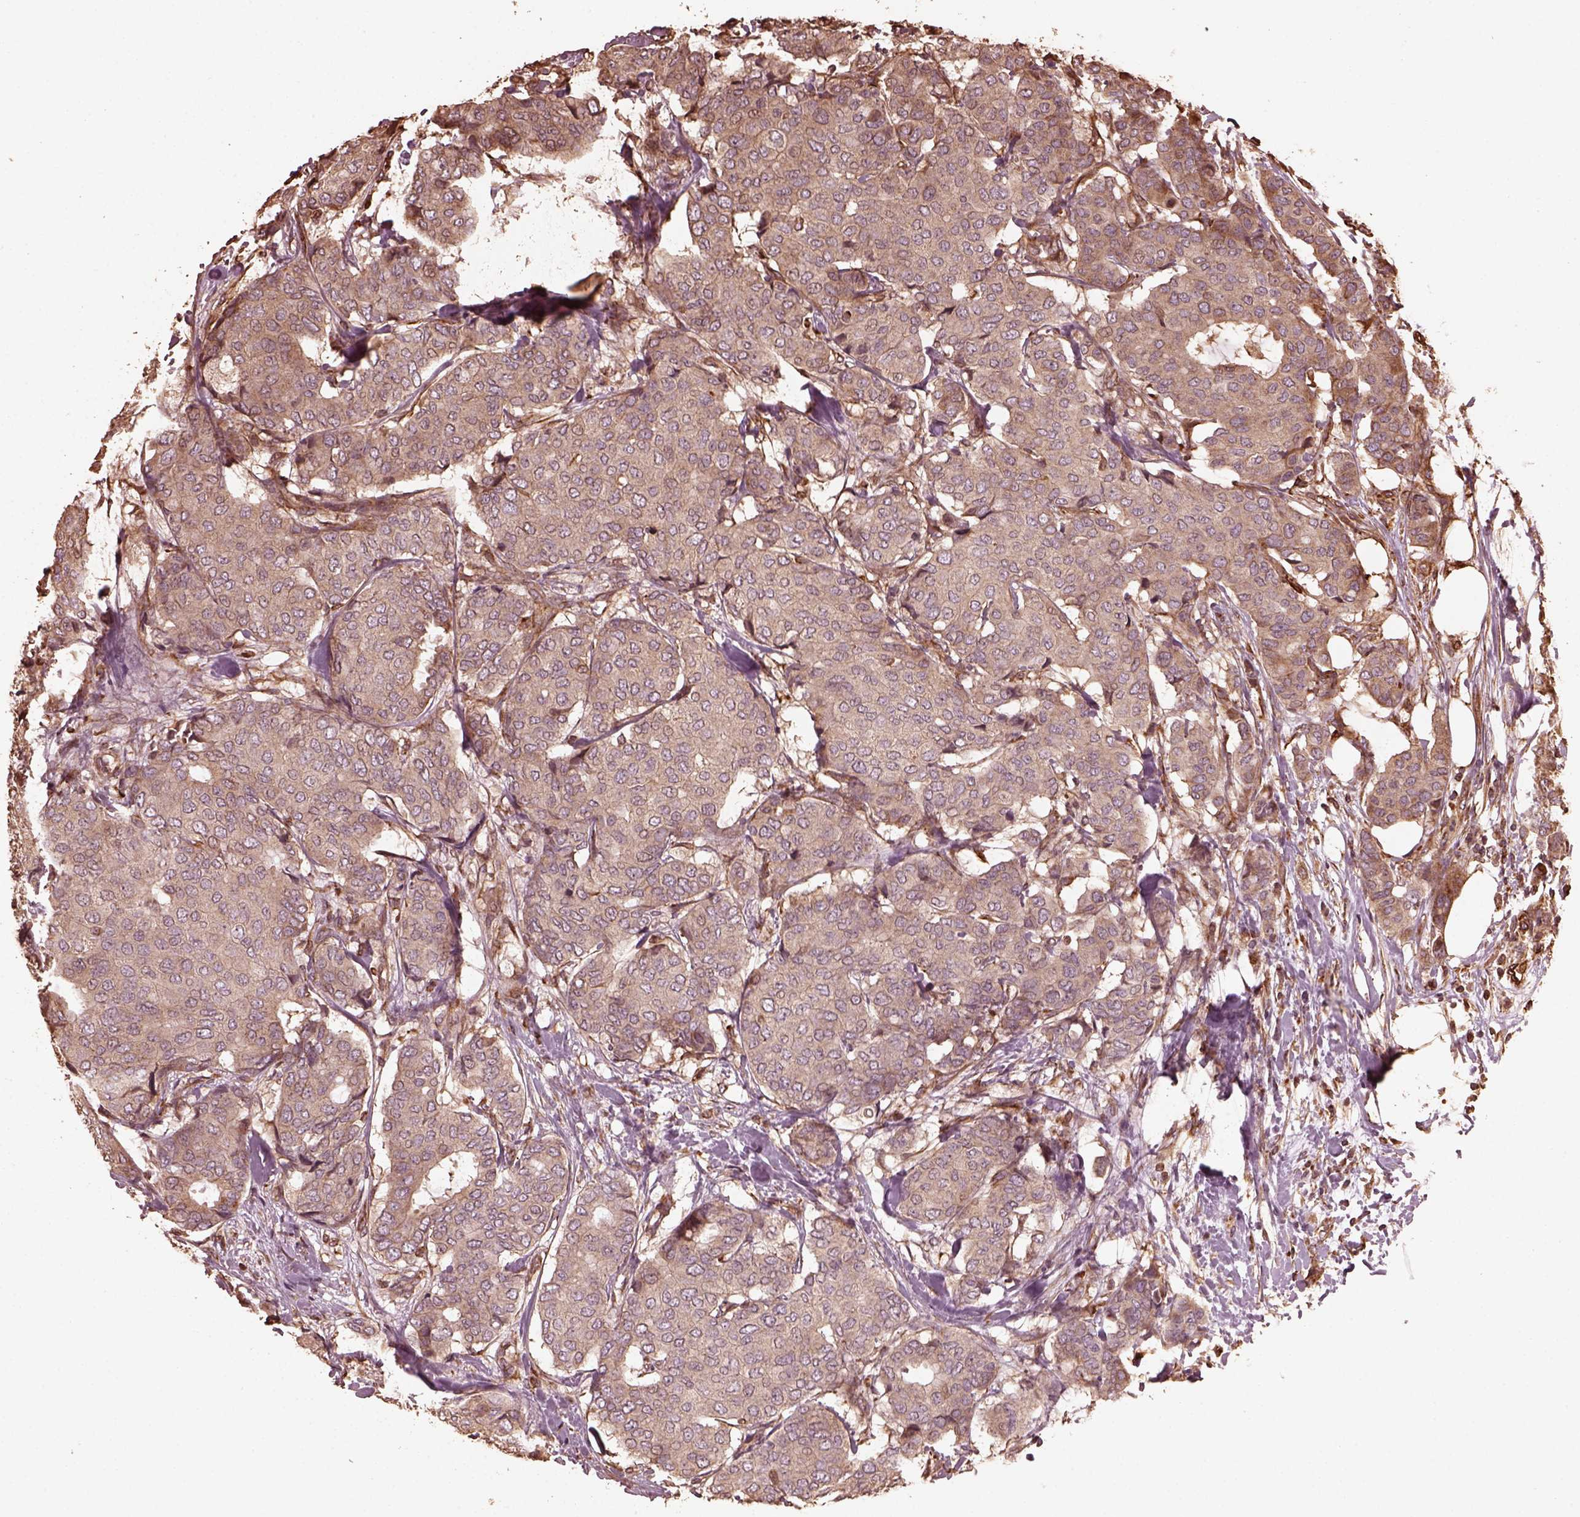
{"staining": {"intensity": "weak", "quantity": "25%-75%", "location": "cytoplasmic/membranous"}, "tissue": "breast cancer", "cell_type": "Tumor cells", "image_type": "cancer", "snomed": [{"axis": "morphology", "description": "Duct carcinoma"}, {"axis": "topography", "description": "Breast"}], "caption": "Breast cancer (invasive ductal carcinoma) stained for a protein (brown) exhibits weak cytoplasmic/membranous positive expression in approximately 25%-75% of tumor cells.", "gene": "GTPBP1", "patient": {"sex": "female", "age": 75}}